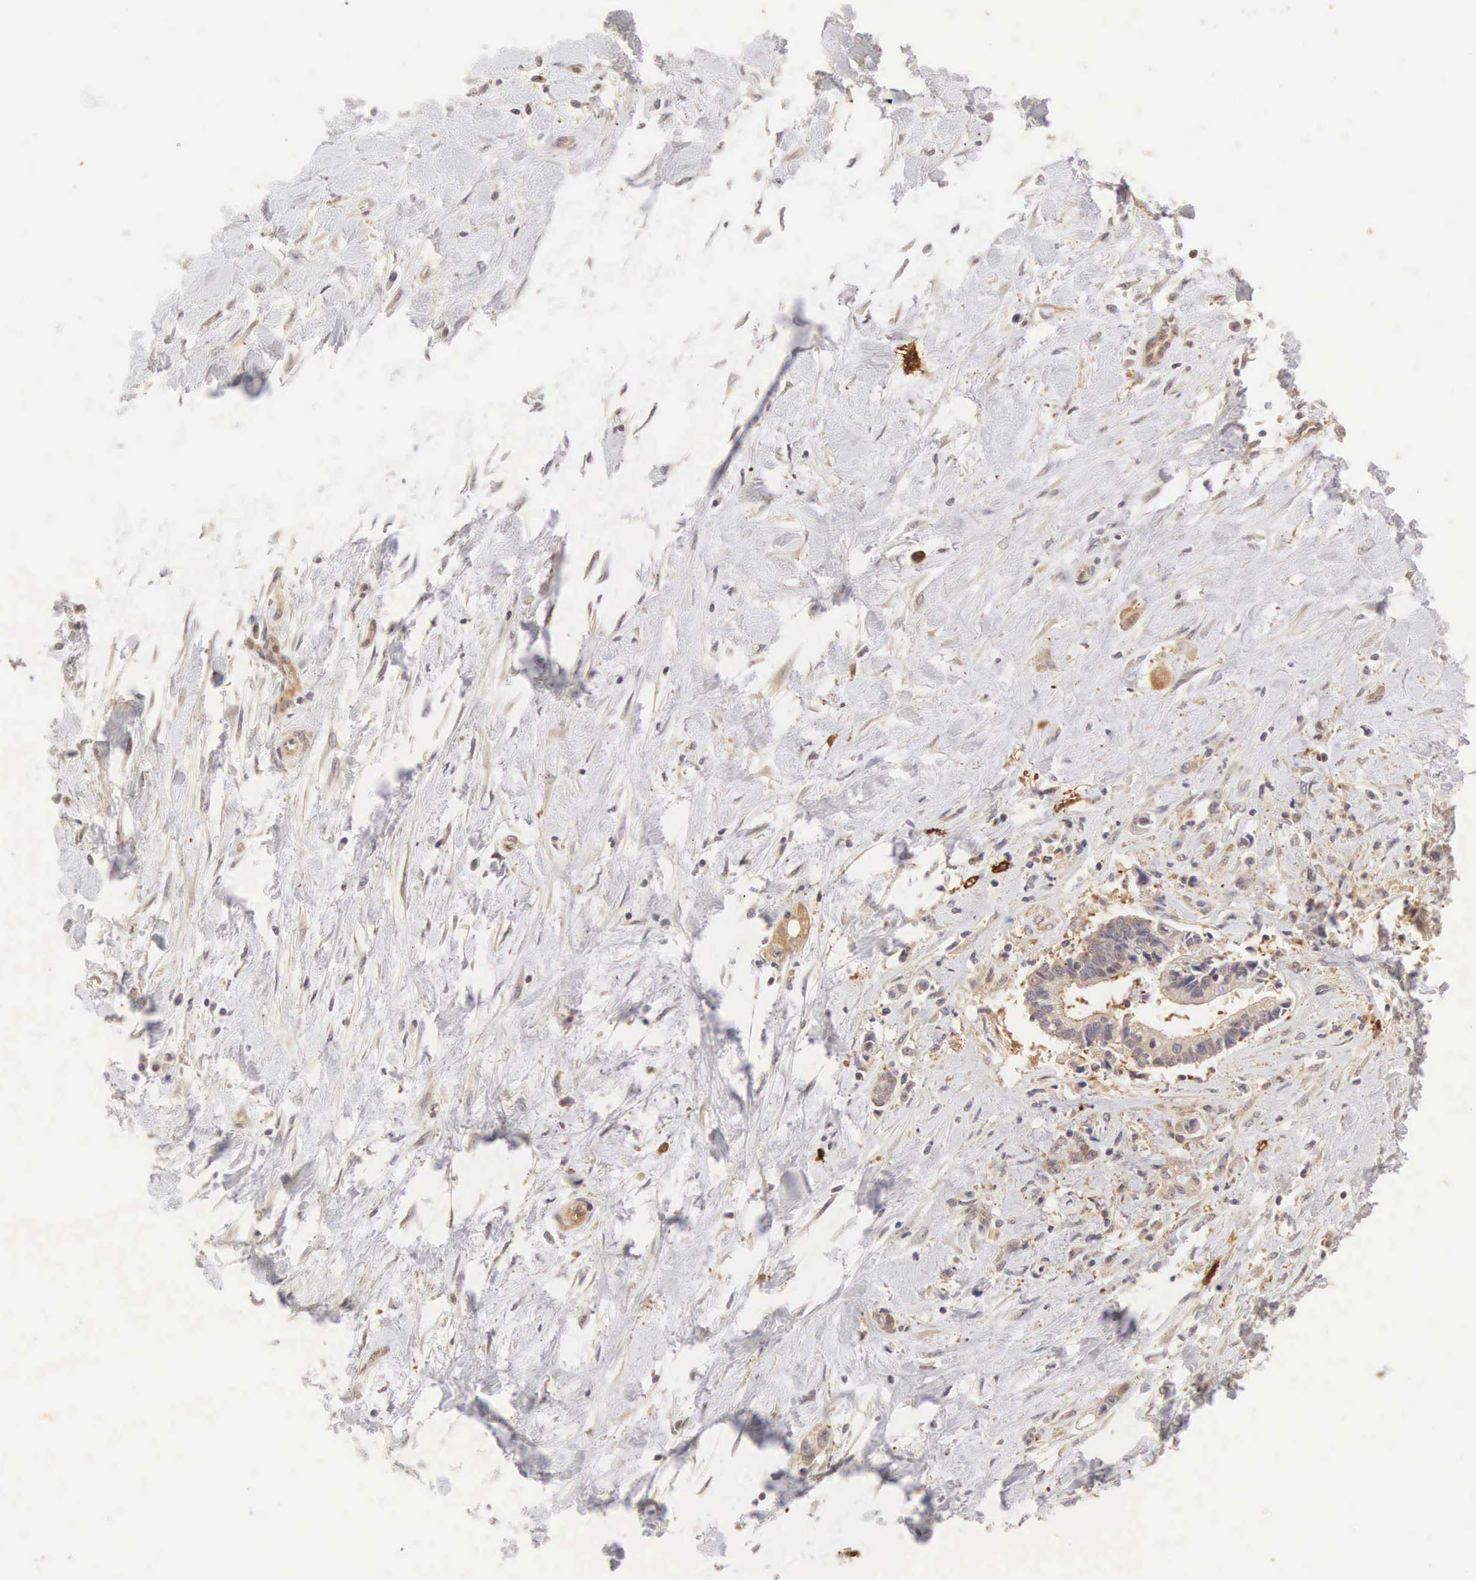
{"staining": {"intensity": "weak", "quantity": "<25%", "location": "cytoplasmic/membranous"}, "tissue": "liver cancer", "cell_type": "Tumor cells", "image_type": "cancer", "snomed": [{"axis": "morphology", "description": "Cholangiocarcinoma"}, {"axis": "topography", "description": "Liver"}], "caption": "DAB immunohistochemical staining of cholangiocarcinoma (liver) demonstrates no significant positivity in tumor cells.", "gene": "CD1A", "patient": {"sex": "male", "age": 57}}